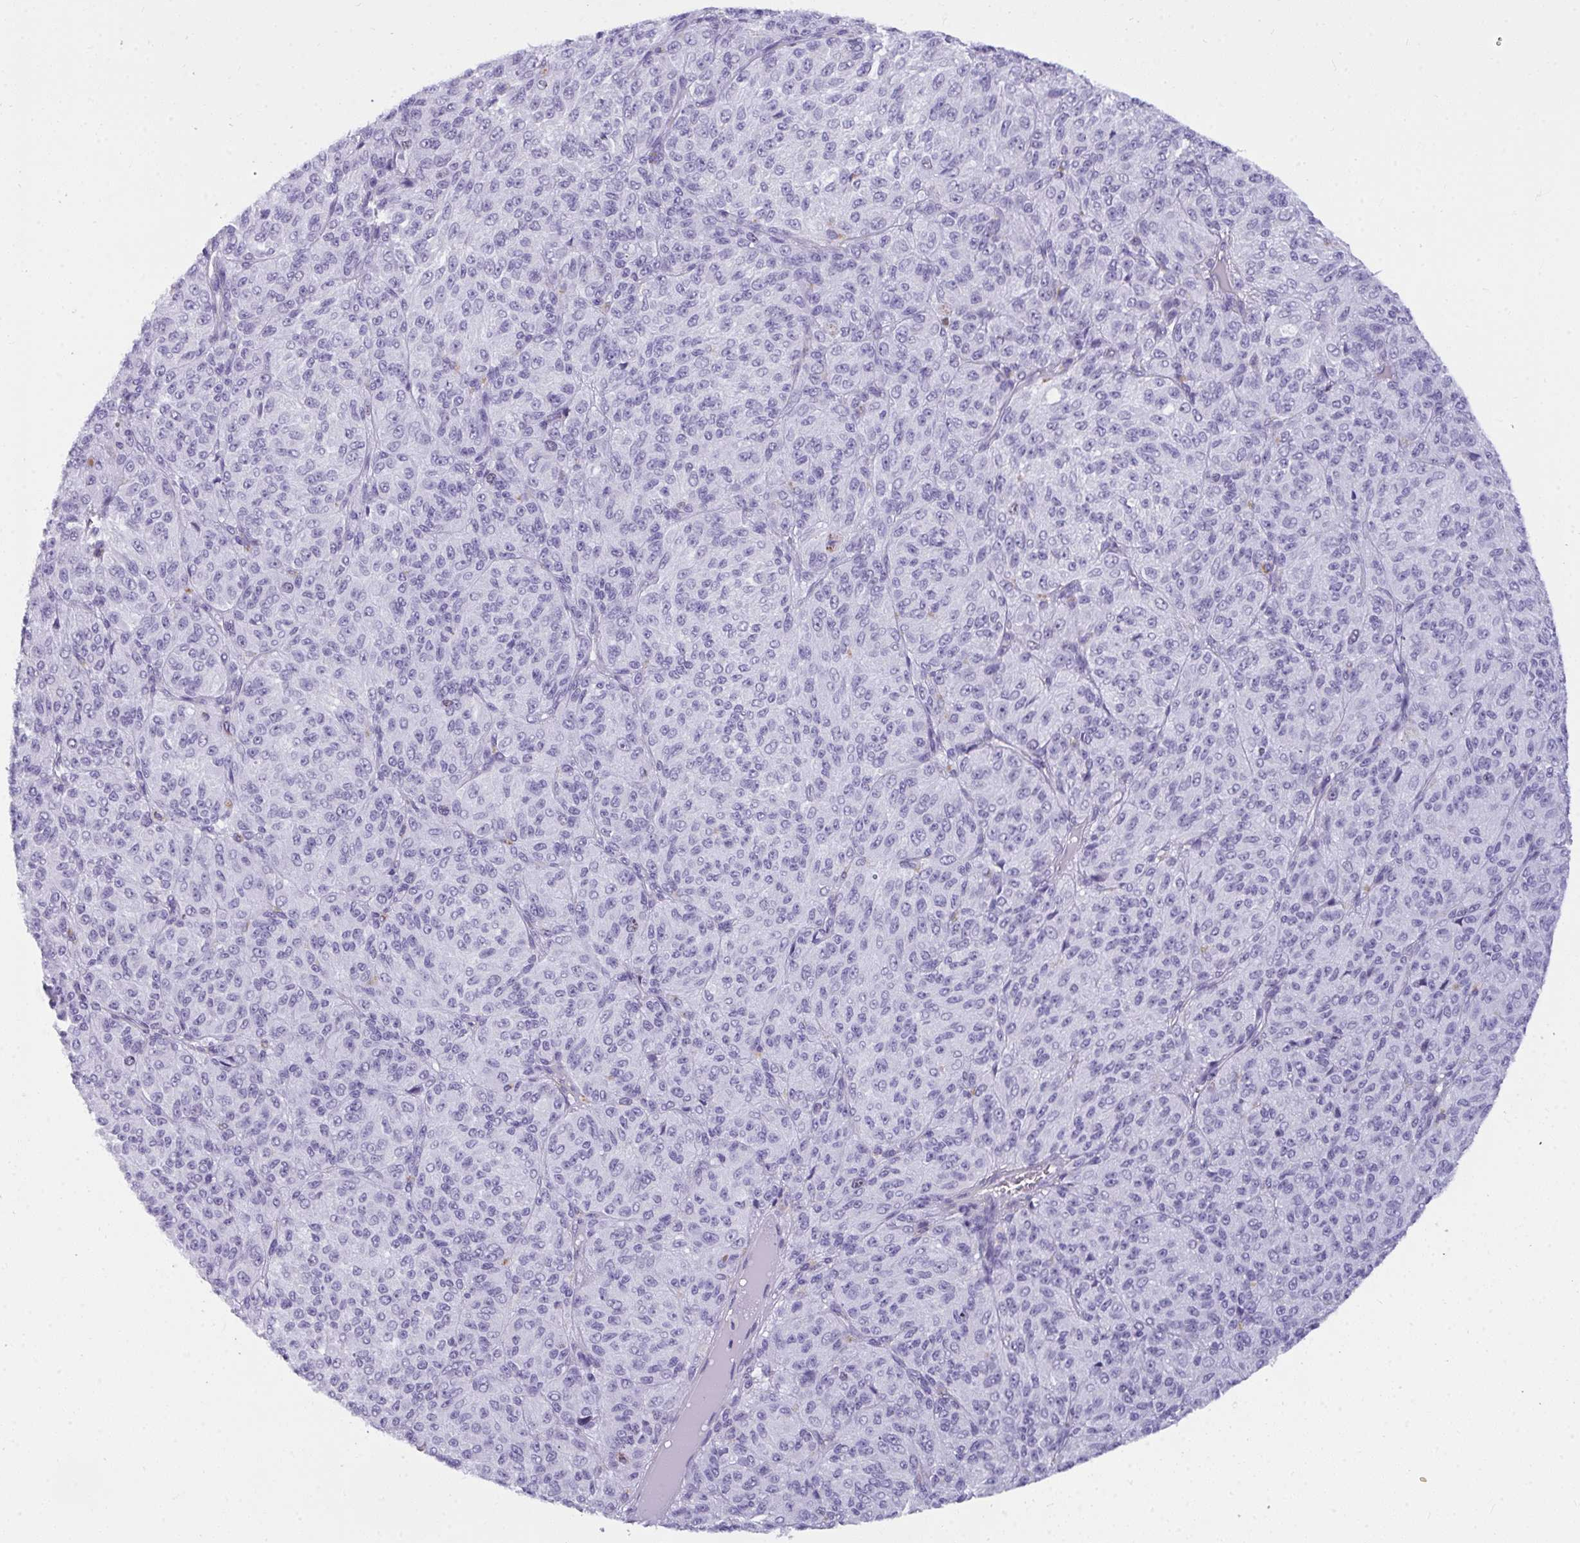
{"staining": {"intensity": "negative", "quantity": "none", "location": "none"}, "tissue": "melanoma", "cell_type": "Tumor cells", "image_type": "cancer", "snomed": [{"axis": "morphology", "description": "Malignant melanoma, Metastatic site"}, {"axis": "topography", "description": "Brain"}], "caption": "Immunohistochemistry photomicrograph of malignant melanoma (metastatic site) stained for a protein (brown), which reveals no staining in tumor cells. (DAB immunohistochemistry visualized using brightfield microscopy, high magnification).", "gene": "SUZ12", "patient": {"sex": "female", "age": 56}}